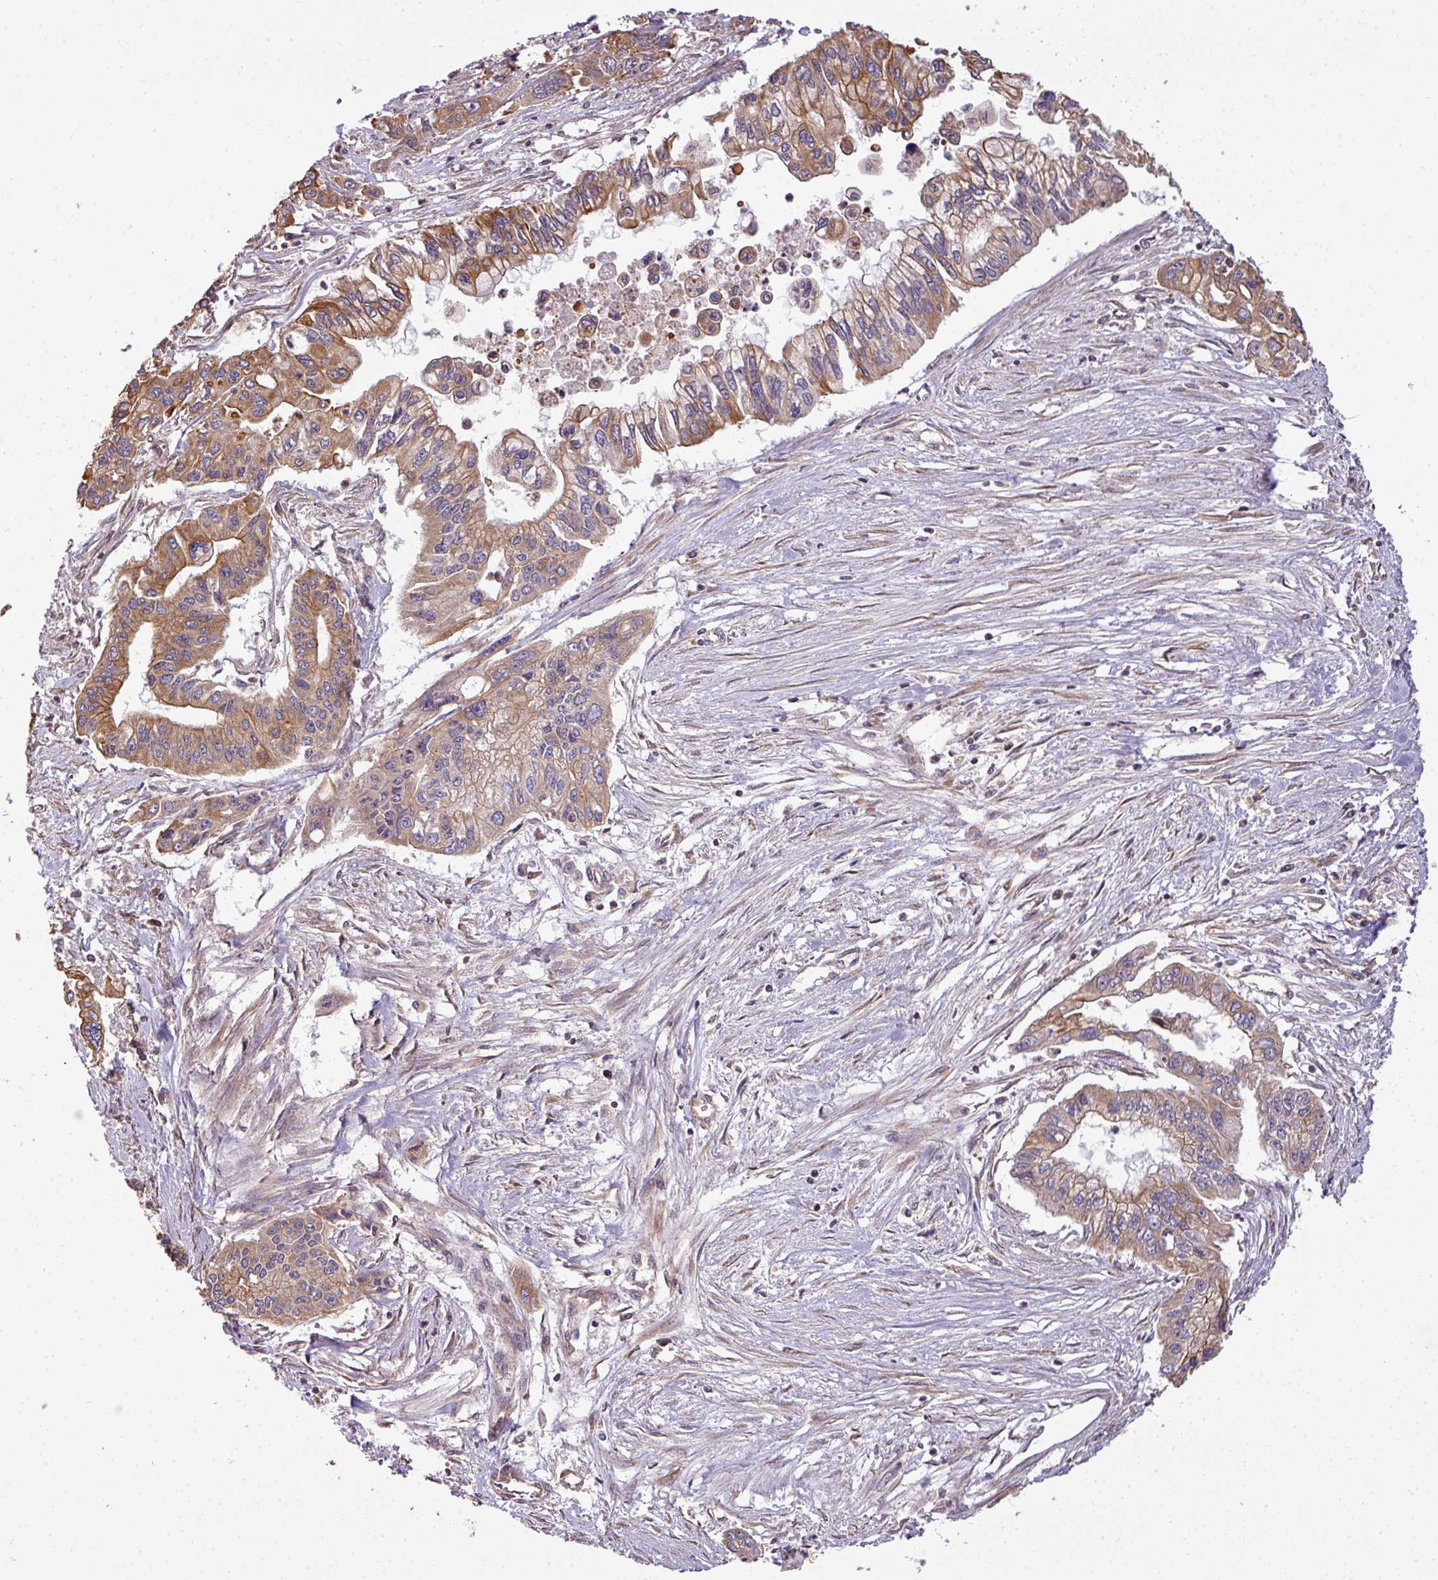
{"staining": {"intensity": "moderate", "quantity": ">75%", "location": "cytoplasmic/membranous"}, "tissue": "pancreatic cancer", "cell_type": "Tumor cells", "image_type": "cancer", "snomed": [{"axis": "morphology", "description": "Adenocarcinoma, NOS"}, {"axis": "topography", "description": "Pancreas"}], "caption": "Protein analysis of adenocarcinoma (pancreatic) tissue demonstrates moderate cytoplasmic/membranous staining in approximately >75% of tumor cells.", "gene": "VENTX", "patient": {"sex": "male", "age": 62}}